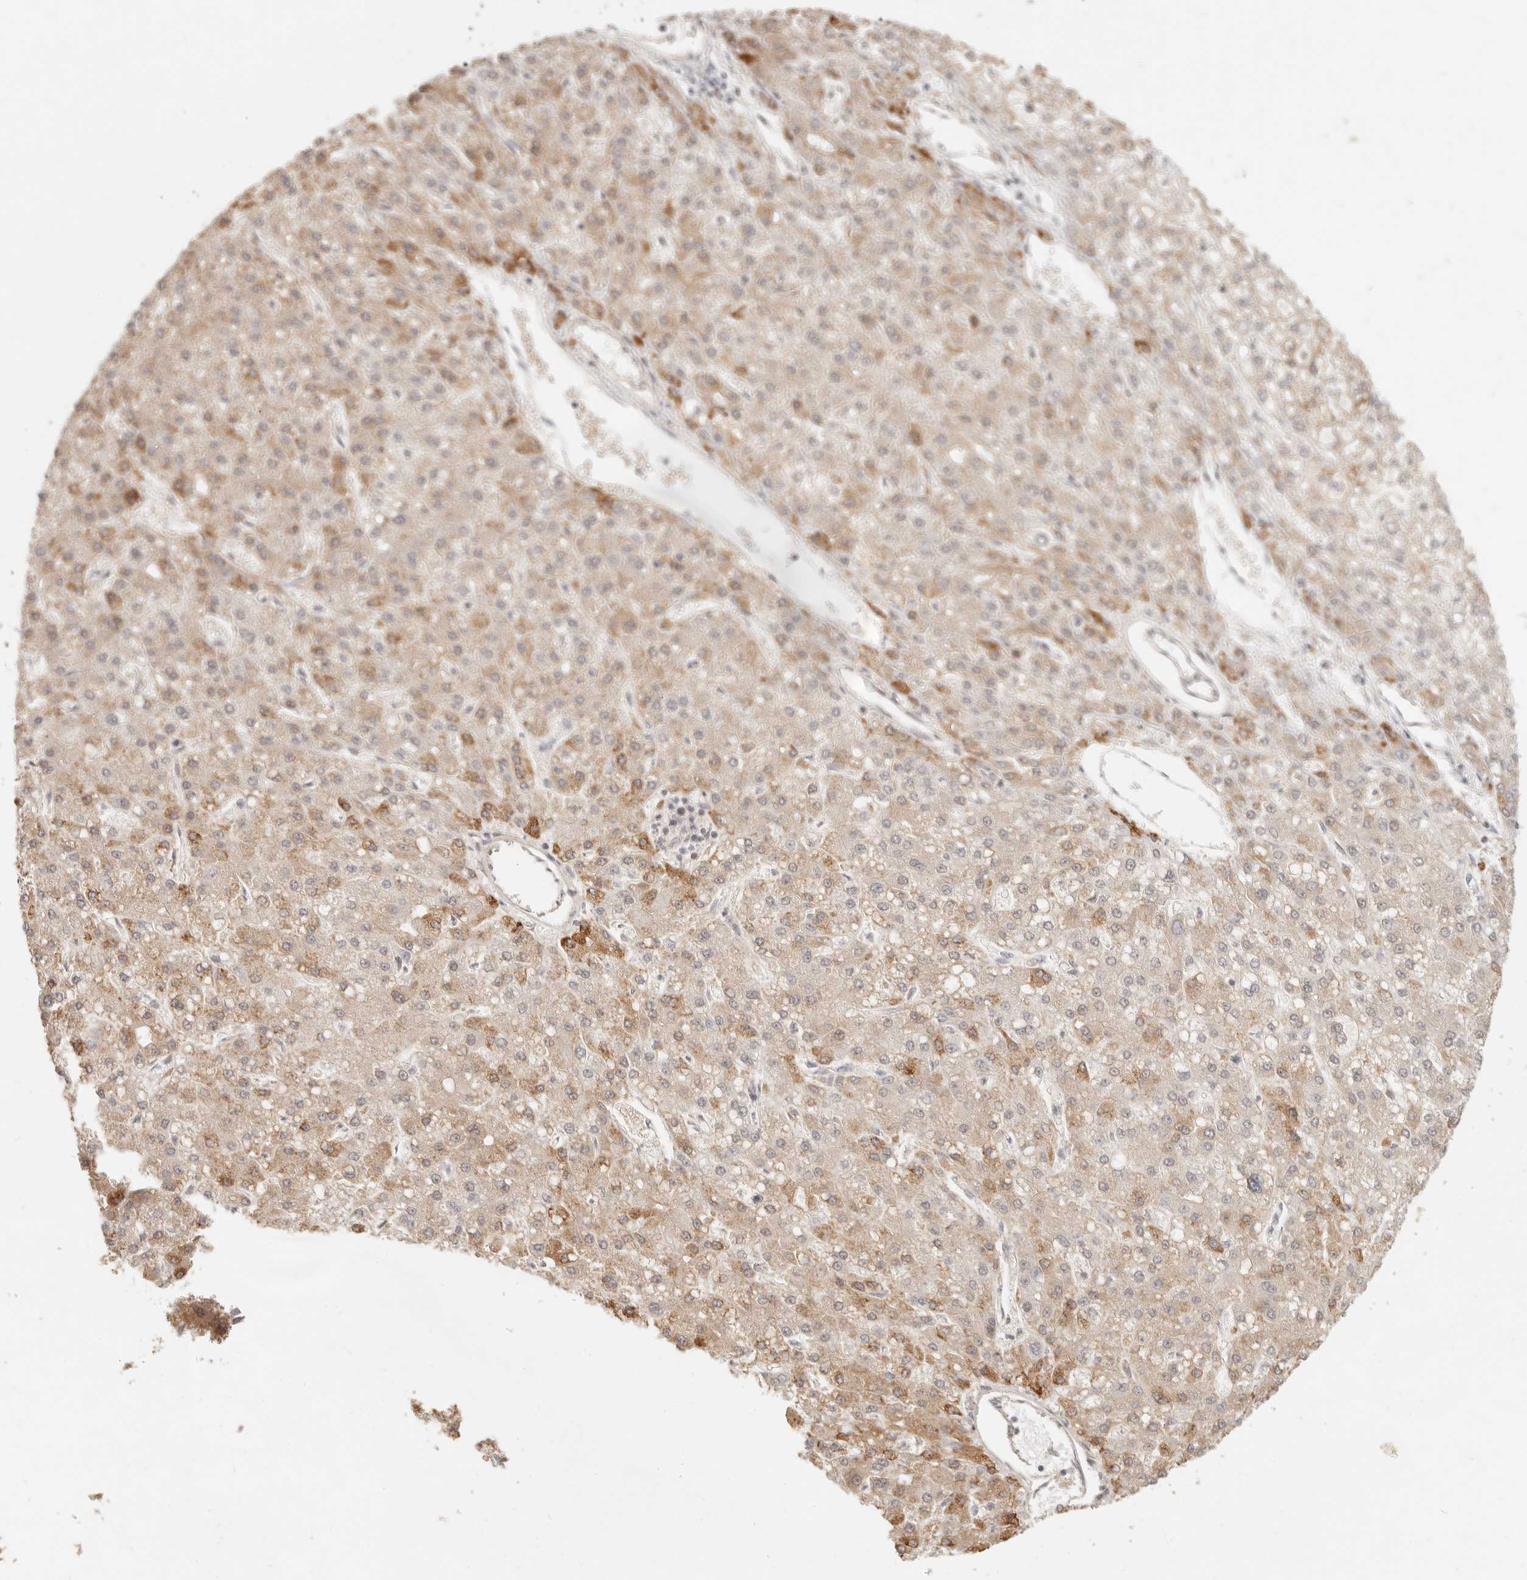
{"staining": {"intensity": "moderate", "quantity": "<25%", "location": "cytoplasmic/membranous"}, "tissue": "liver cancer", "cell_type": "Tumor cells", "image_type": "cancer", "snomed": [{"axis": "morphology", "description": "Carcinoma, Hepatocellular, NOS"}, {"axis": "topography", "description": "Liver"}], "caption": "Immunohistochemical staining of liver cancer exhibits low levels of moderate cytoplasmic/membranous positivity in approximately <25% of tumor cells.", "gene": "TUFT1", "patient": {"sex": "male", "age": 67}}